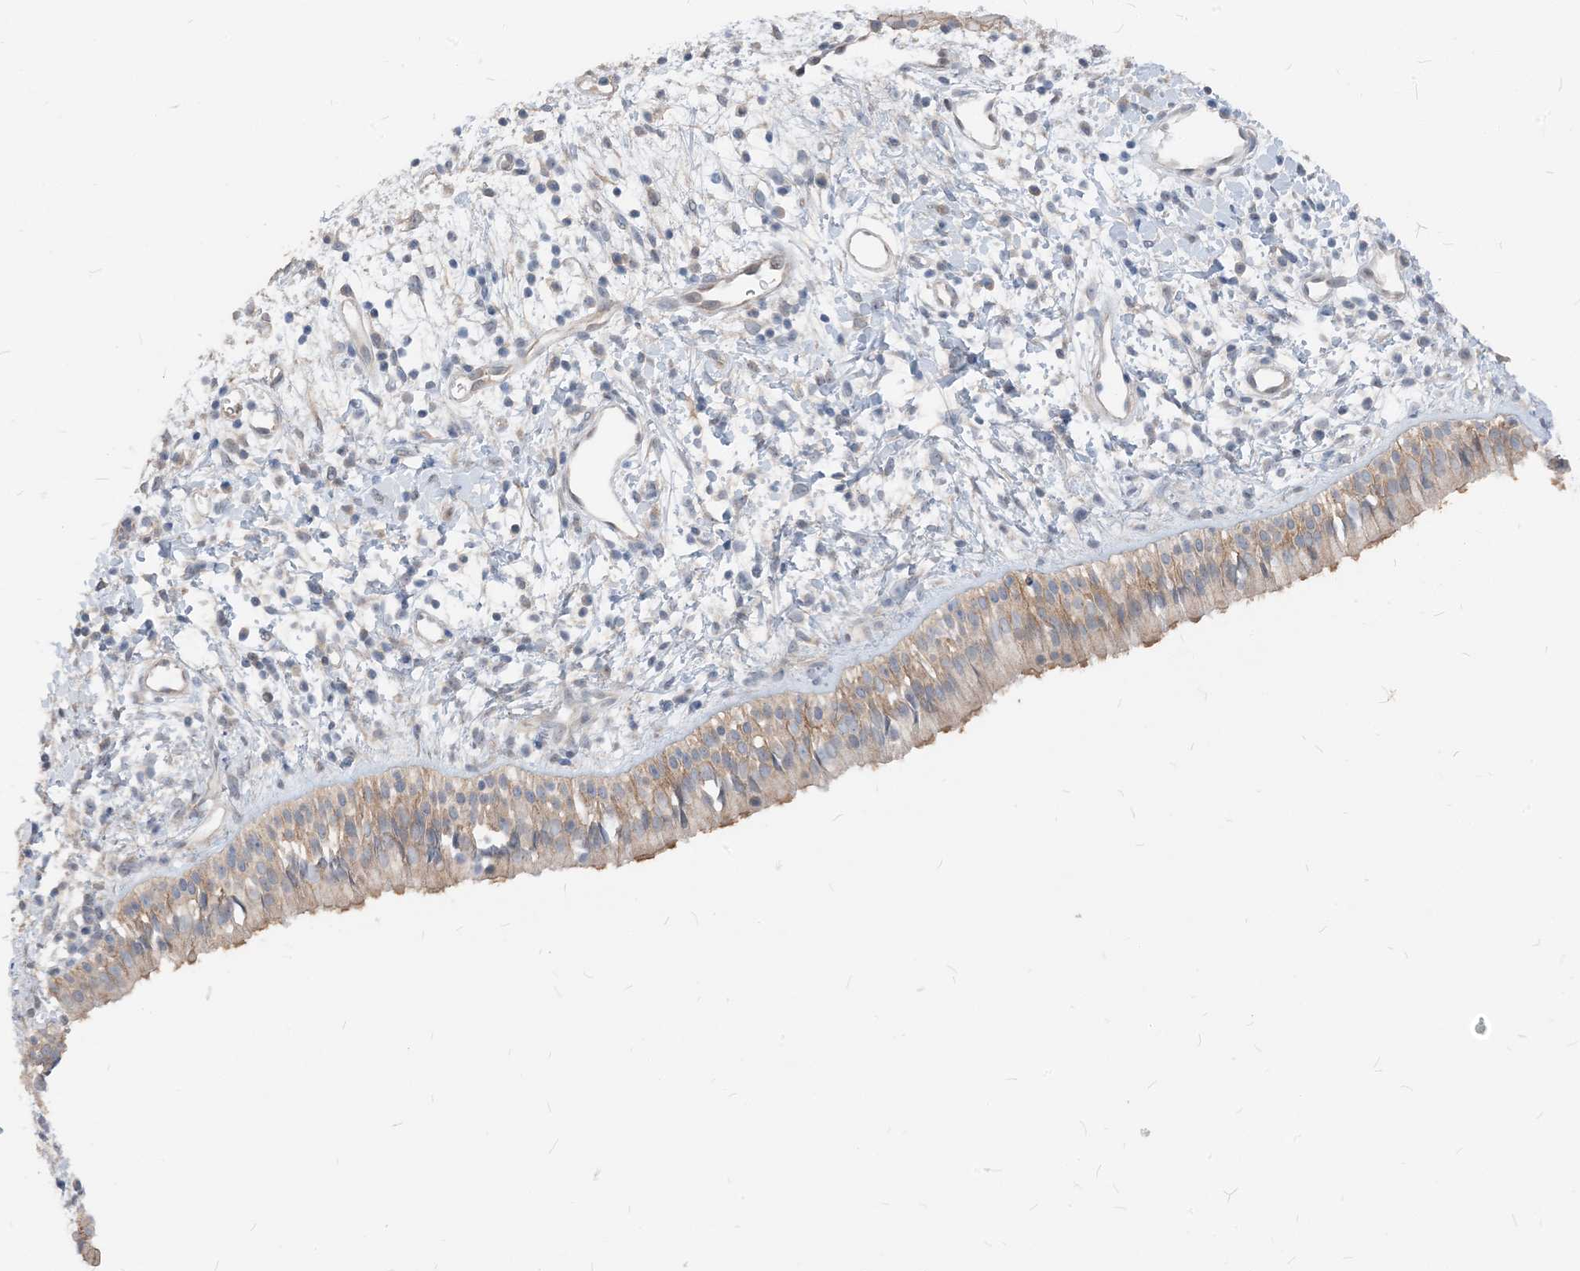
{"staining": {"intensity": "weak", "quantity": ">75%", "location": "cytoplasmic/membranous"}, "tissue": "nasopharynx", "cell_type": "Respiratory epithelial cells", "image_type": "normal", "snomed": [{"axis": "morphology", "description": "Normal tissue, NOS"}, {"axis": "topography", "description": "Nasopharynx"}], "caption": "Immunohistochemistry image of unremarkable nasopharynx: human nasopharynx stained using immunohistochemistry shows low levels of weak protein expression localized specifically in the cytoplasmic/membranous of respiratory epithelial cells, appearing as a cytoplasmic/membranous brown color.", "gene": "NCOA7", "patient": {"sex": "male", "age": 22}}